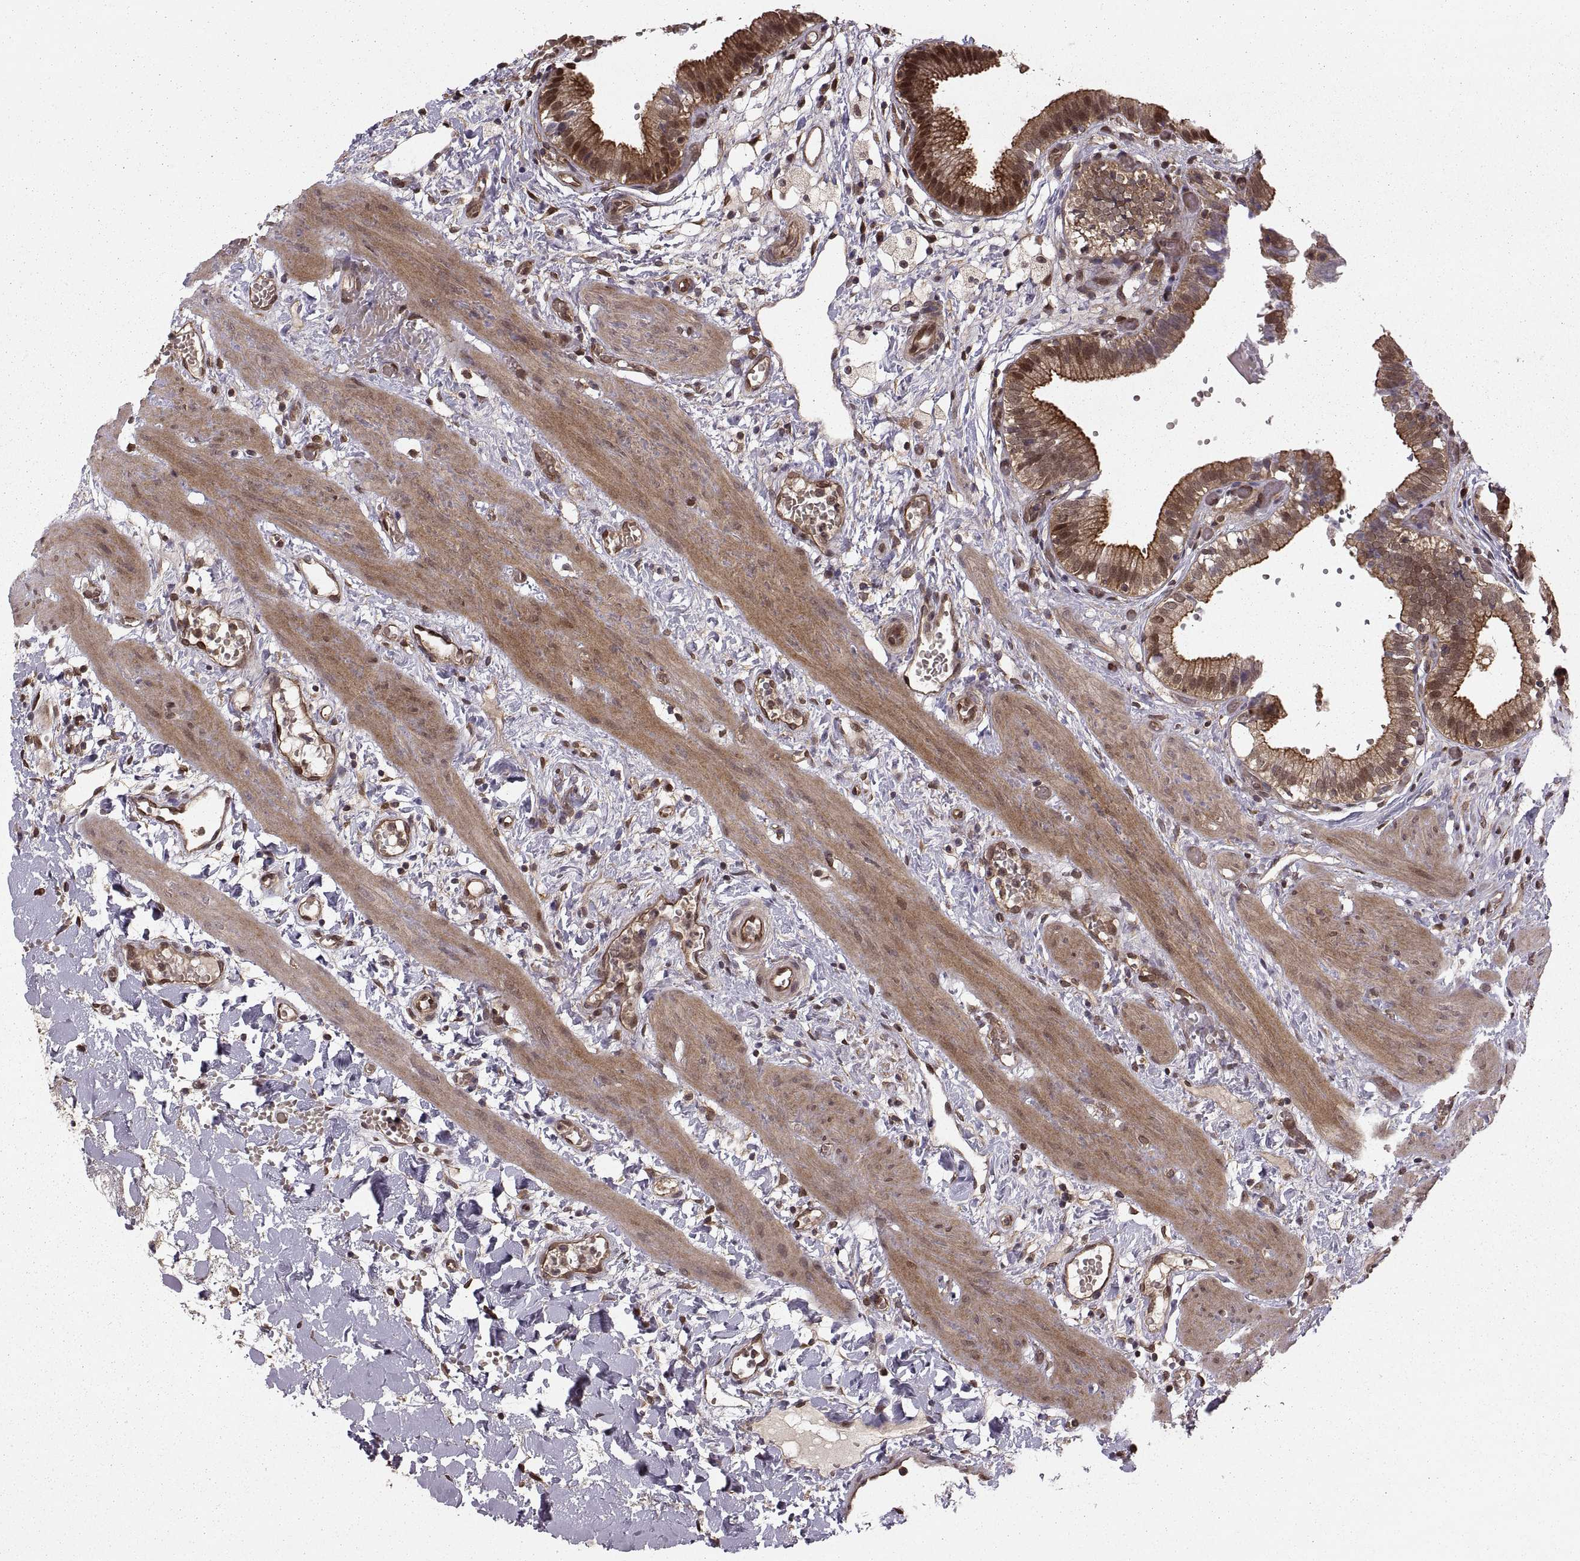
{"staining": {"intensity": "moderate", "quantity": ">75%", "location": "cytoplasmic/membranous,nuclear"}, "tissue": "gallbladder", "cell_type": "Glandular cells", "image_type": "normal", "snomed": [{"axis": "morphology", "description": "Normal tissue, NOS"}, {"axis": "topography", "description": "Gallbladder"}], "caption": "Gallbladder stained for a protein (brown) displays moderate cytoplasmic/membranous,nuclear positive staining in about >75% of glandular cells.", "gene": "DEDD", "patient": {"sex": "female", "age": 24}}